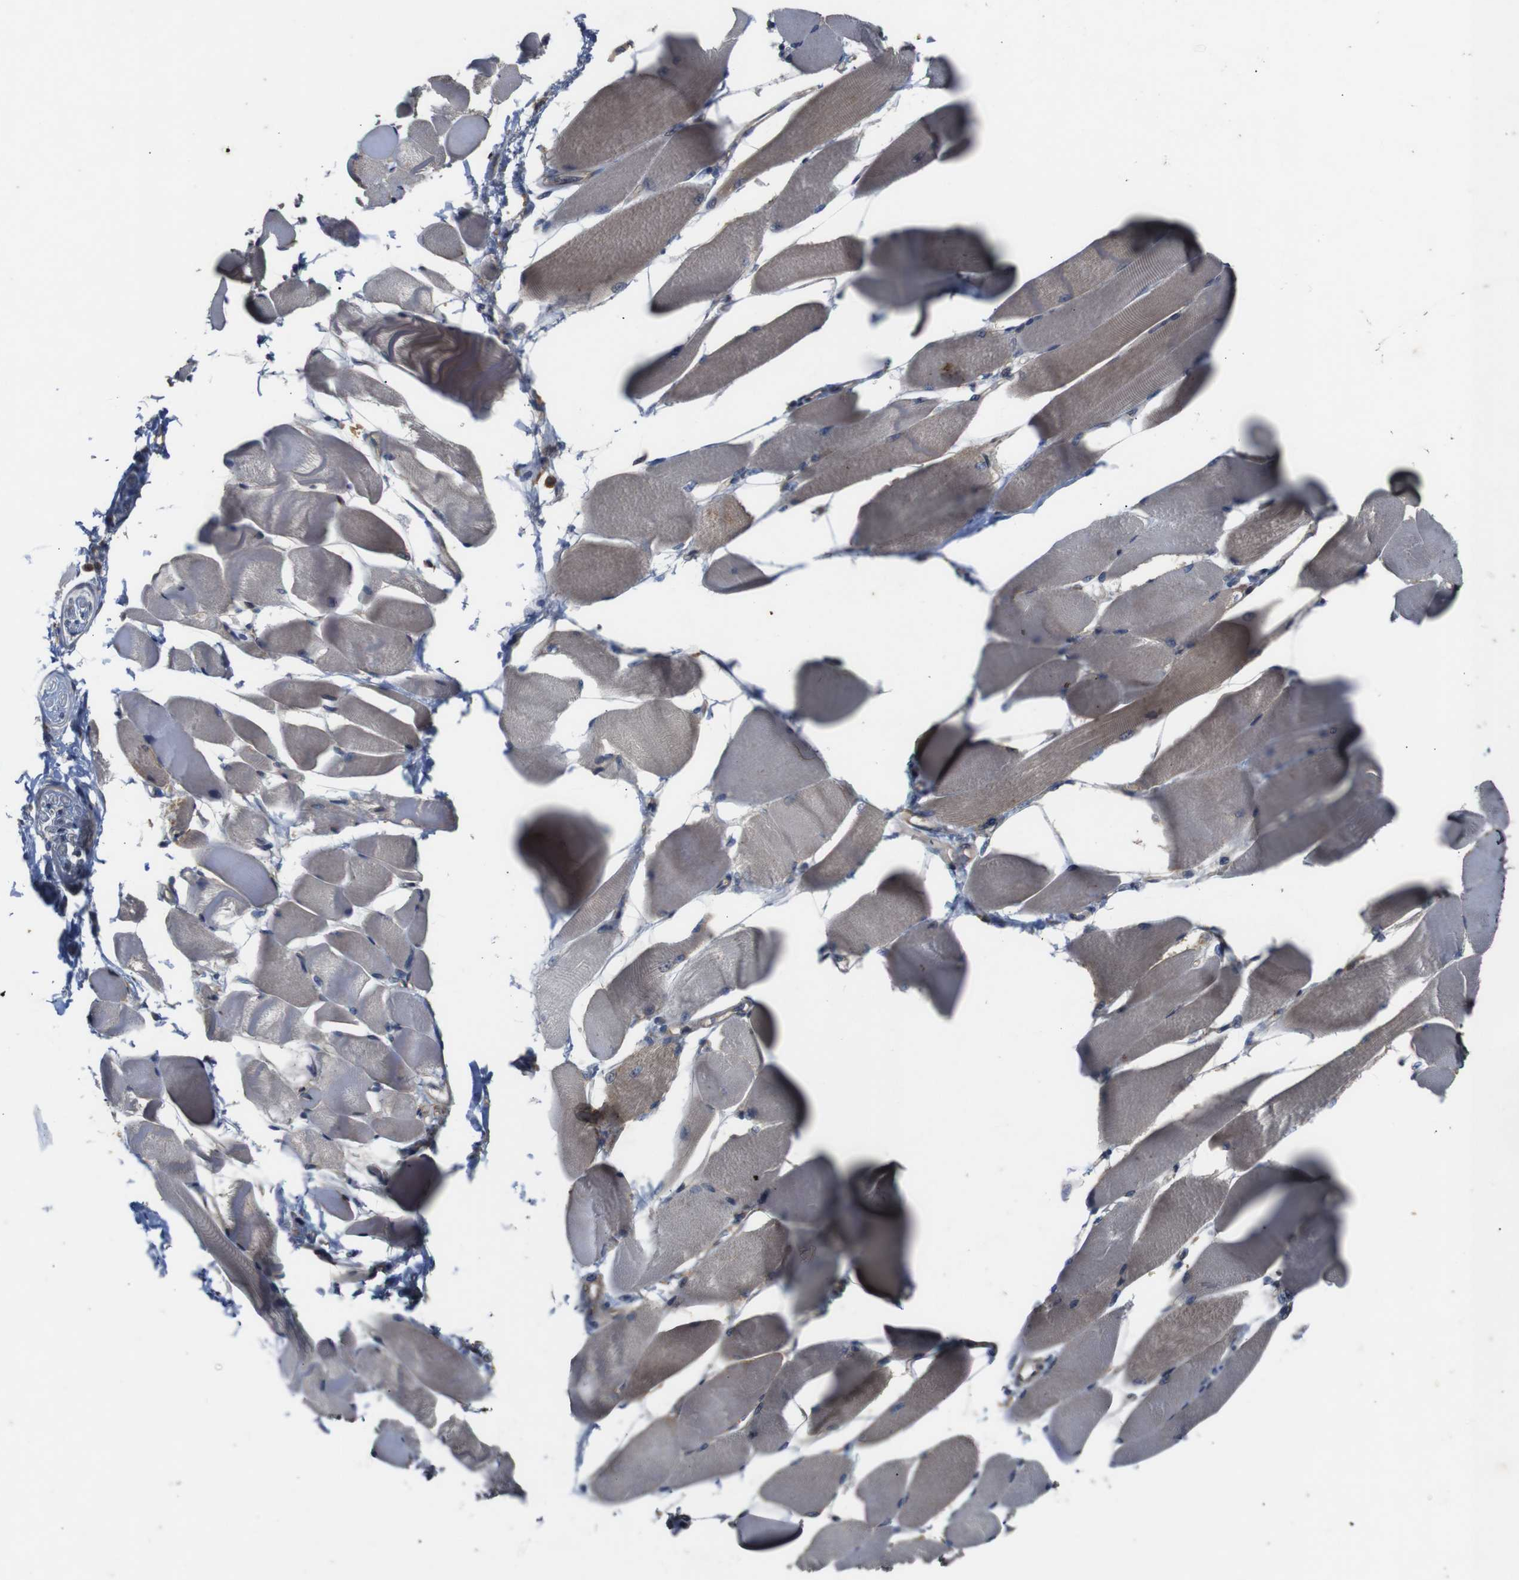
{"staining": {"intensity": "weak", "quantity": "<25%", "location": "cytoplasmic/membranous"}, "tissue": "skeletal muscle", "cell_type": "Myocytes", "image_type": "normal", "snomed": [{"axis": "morphology", "description": "Normal tissue, NOS"}, {"axis": "topography", "description": "Skeletal muscle"}, {"axis": "topography", "description": "Peripheral nerve tissue"}], "caption": "Image shows no significant protein positivity in myocytes of normal skeletal muscle.", "gene": "PTPN1", "patient": {"sex": "female", "age": 84}}